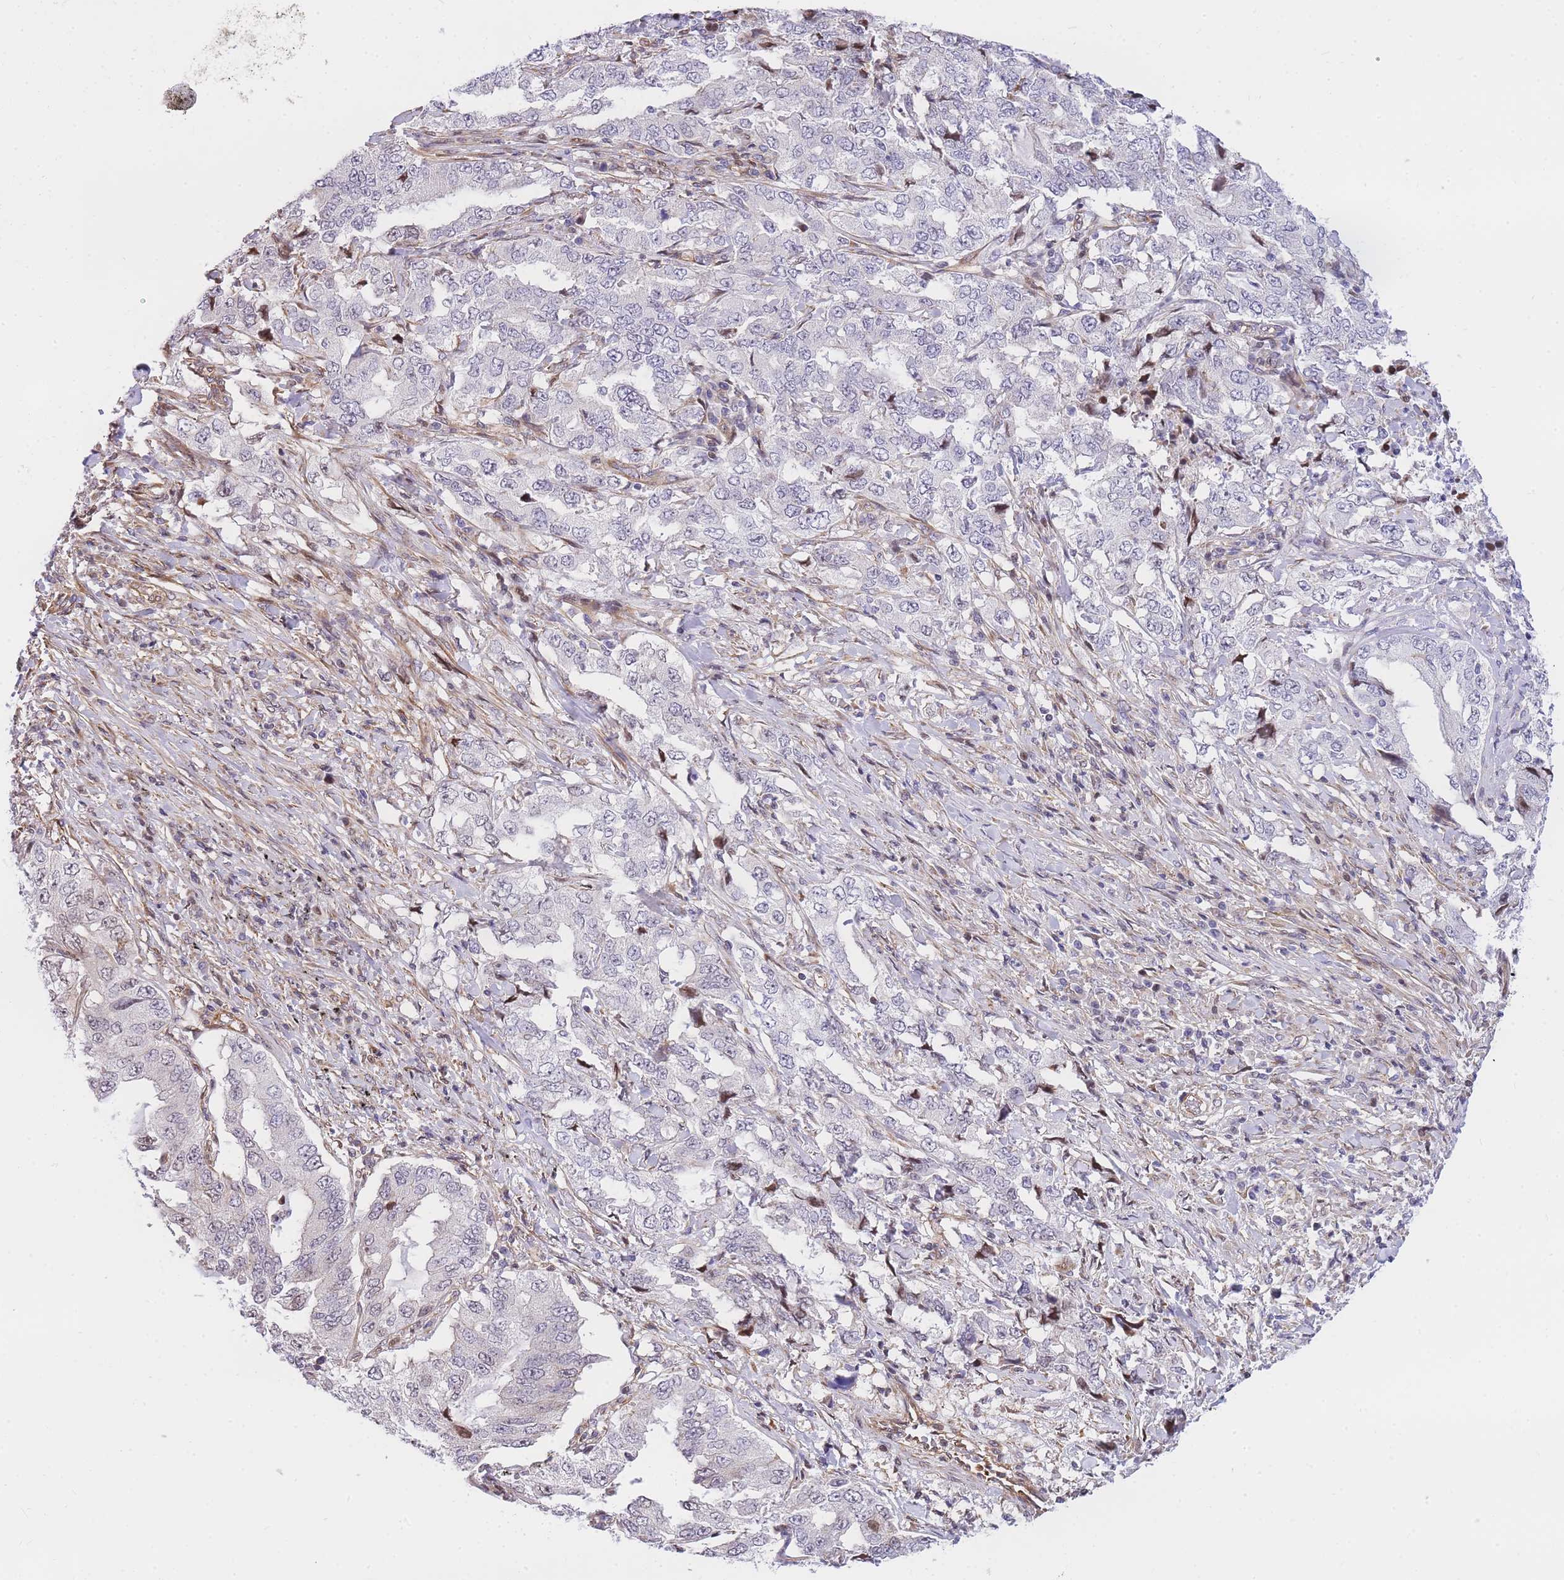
{"staining": {"intensity": "negative", "quantity": "none", "location": "none"}, "tissue": "lung cancer", "cell_type": "Tumor cells", "image_type": "cancer", "snomed": [{"axis": "morphology", "description": "Adenocarcinoma, NOS"}, {"axis": "topography", "description": "Lung"}], "caption": "This is an immunohistochemistry histopathology image of lung adenocarcinoma. There is no positivity in tumor cells.", "gene": "S100PBP", "patient": {"sex": "female", "age": 51}}